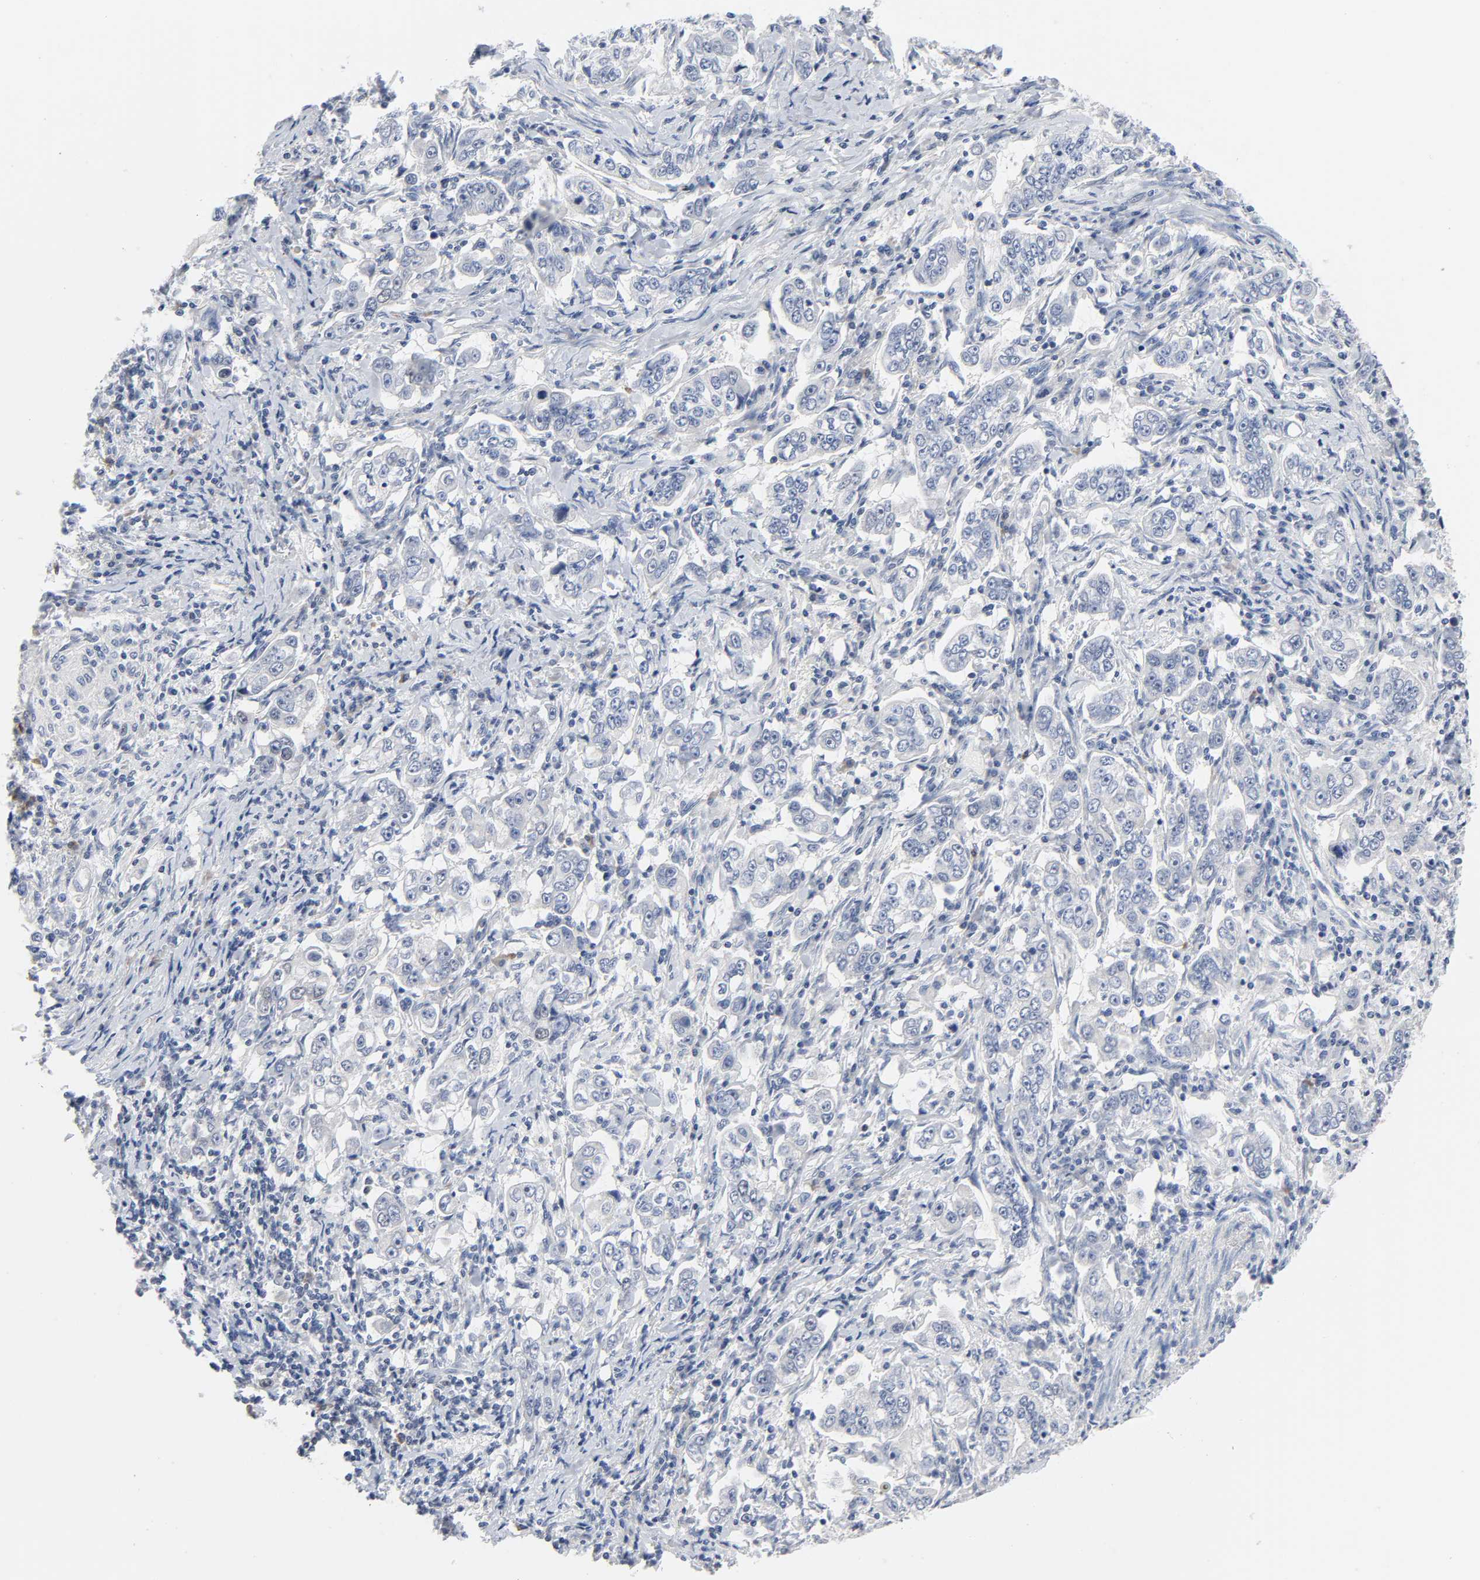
{"staining": {"intensity": "weak", "quantity": "<25%", "location": "nuclear"}, "tissue": "stomach cancer", "cell_type": "Tumor cells", "image_type": "cancer", "snomed": [{"axis": "morphology", "description": "Adenocarcinoma, NOS"}, {"axis": "topography", "description": "Stomach, lower"}], "caption": "Histopathology image shows no protein staining in tumor cells of stomach adenocarcinoma tissue.", "gene": "WEE1", "patient": {"sex": "female", "age": 72}}